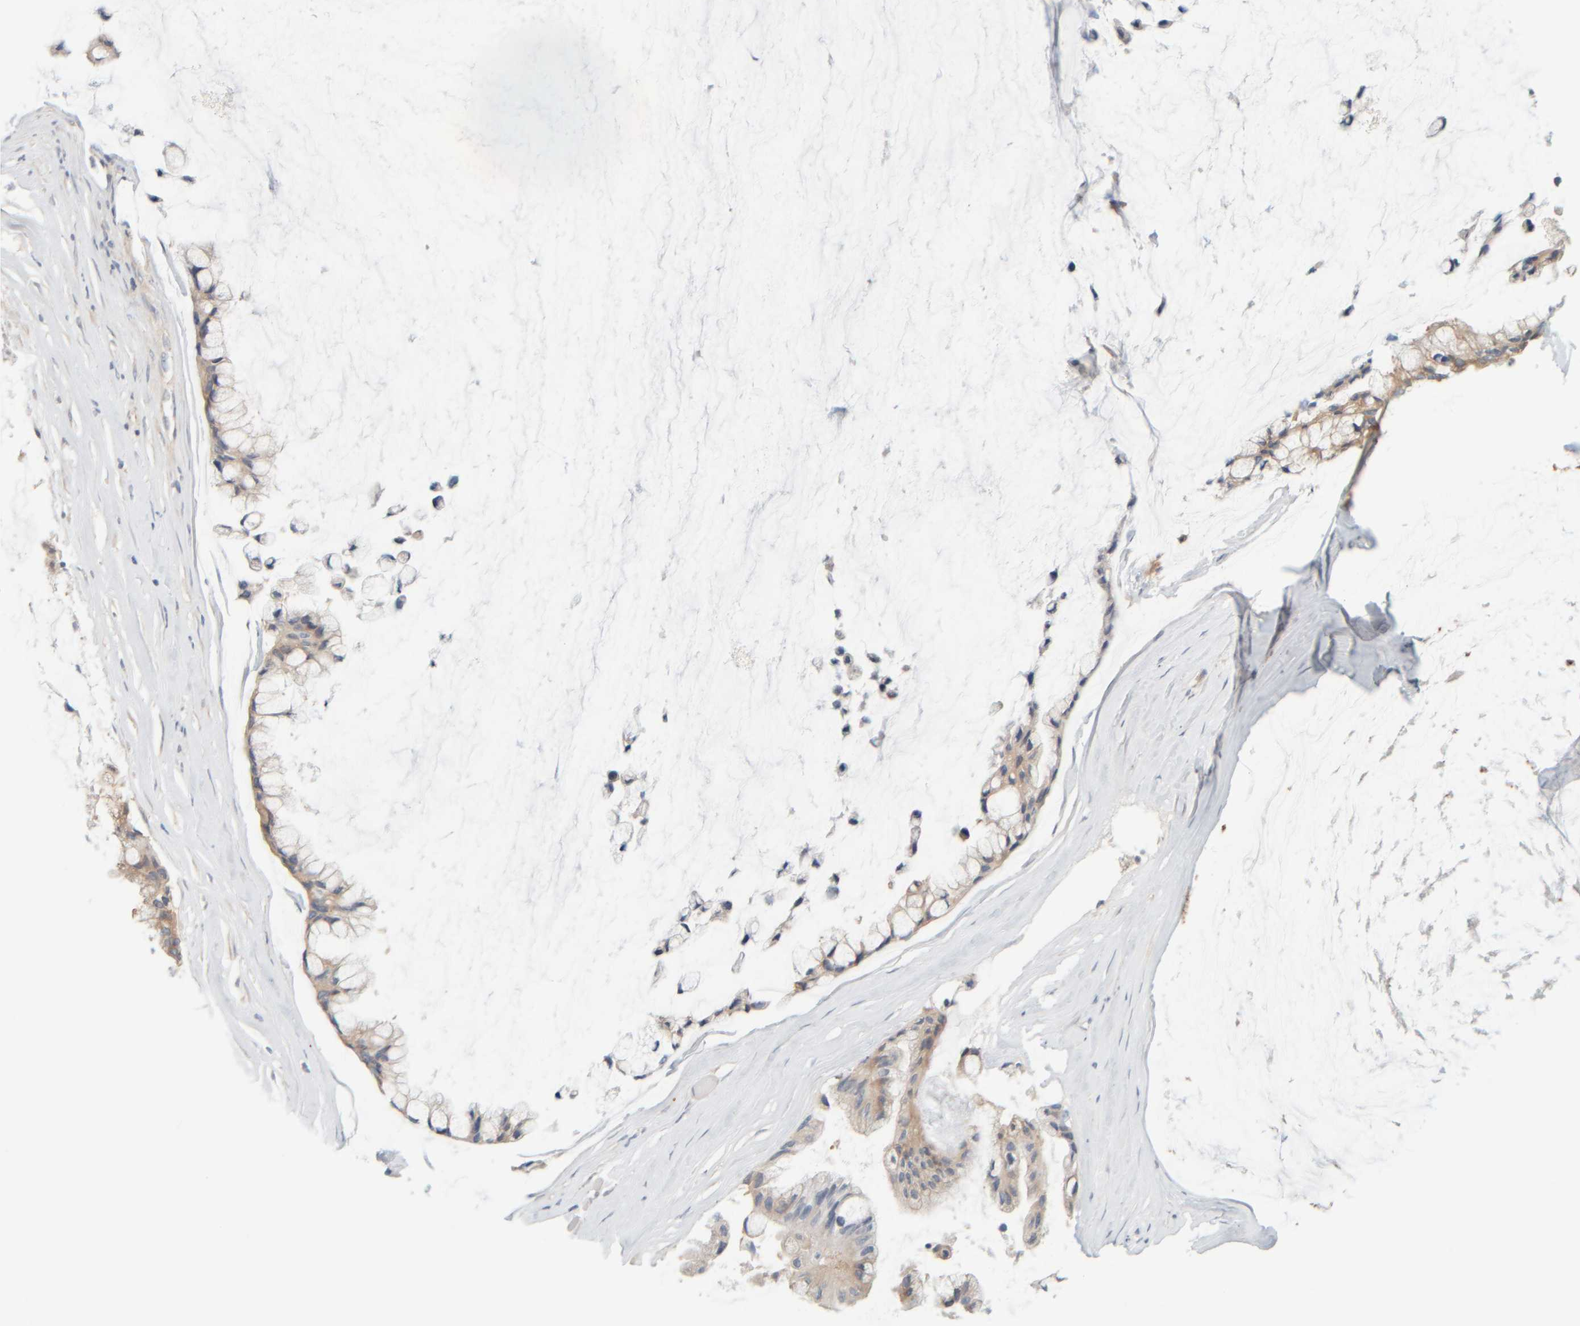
{"staining": {"intensity": "weak", "quantity": ">75%", "location": "cytoplasmic/membranous"}, "tissue": "ovarian cancer", "cell_type": "Tumor cells", "image_type": "cancer", "snomed": [{"axis": "morphology", "description": "Cystadenocarcinoma, mucinous, NOS"}, {"axis": "topography", "description": "Ovary"}], "caption": "Brown immunohistochemical staining in ovarian cancer shows weak cytoplasmic/membranous expression in approximately >75% of tumor cells.", "gene": "PTGES3L-AARSD1", "patient": {"sex": "female", "age": 39}}